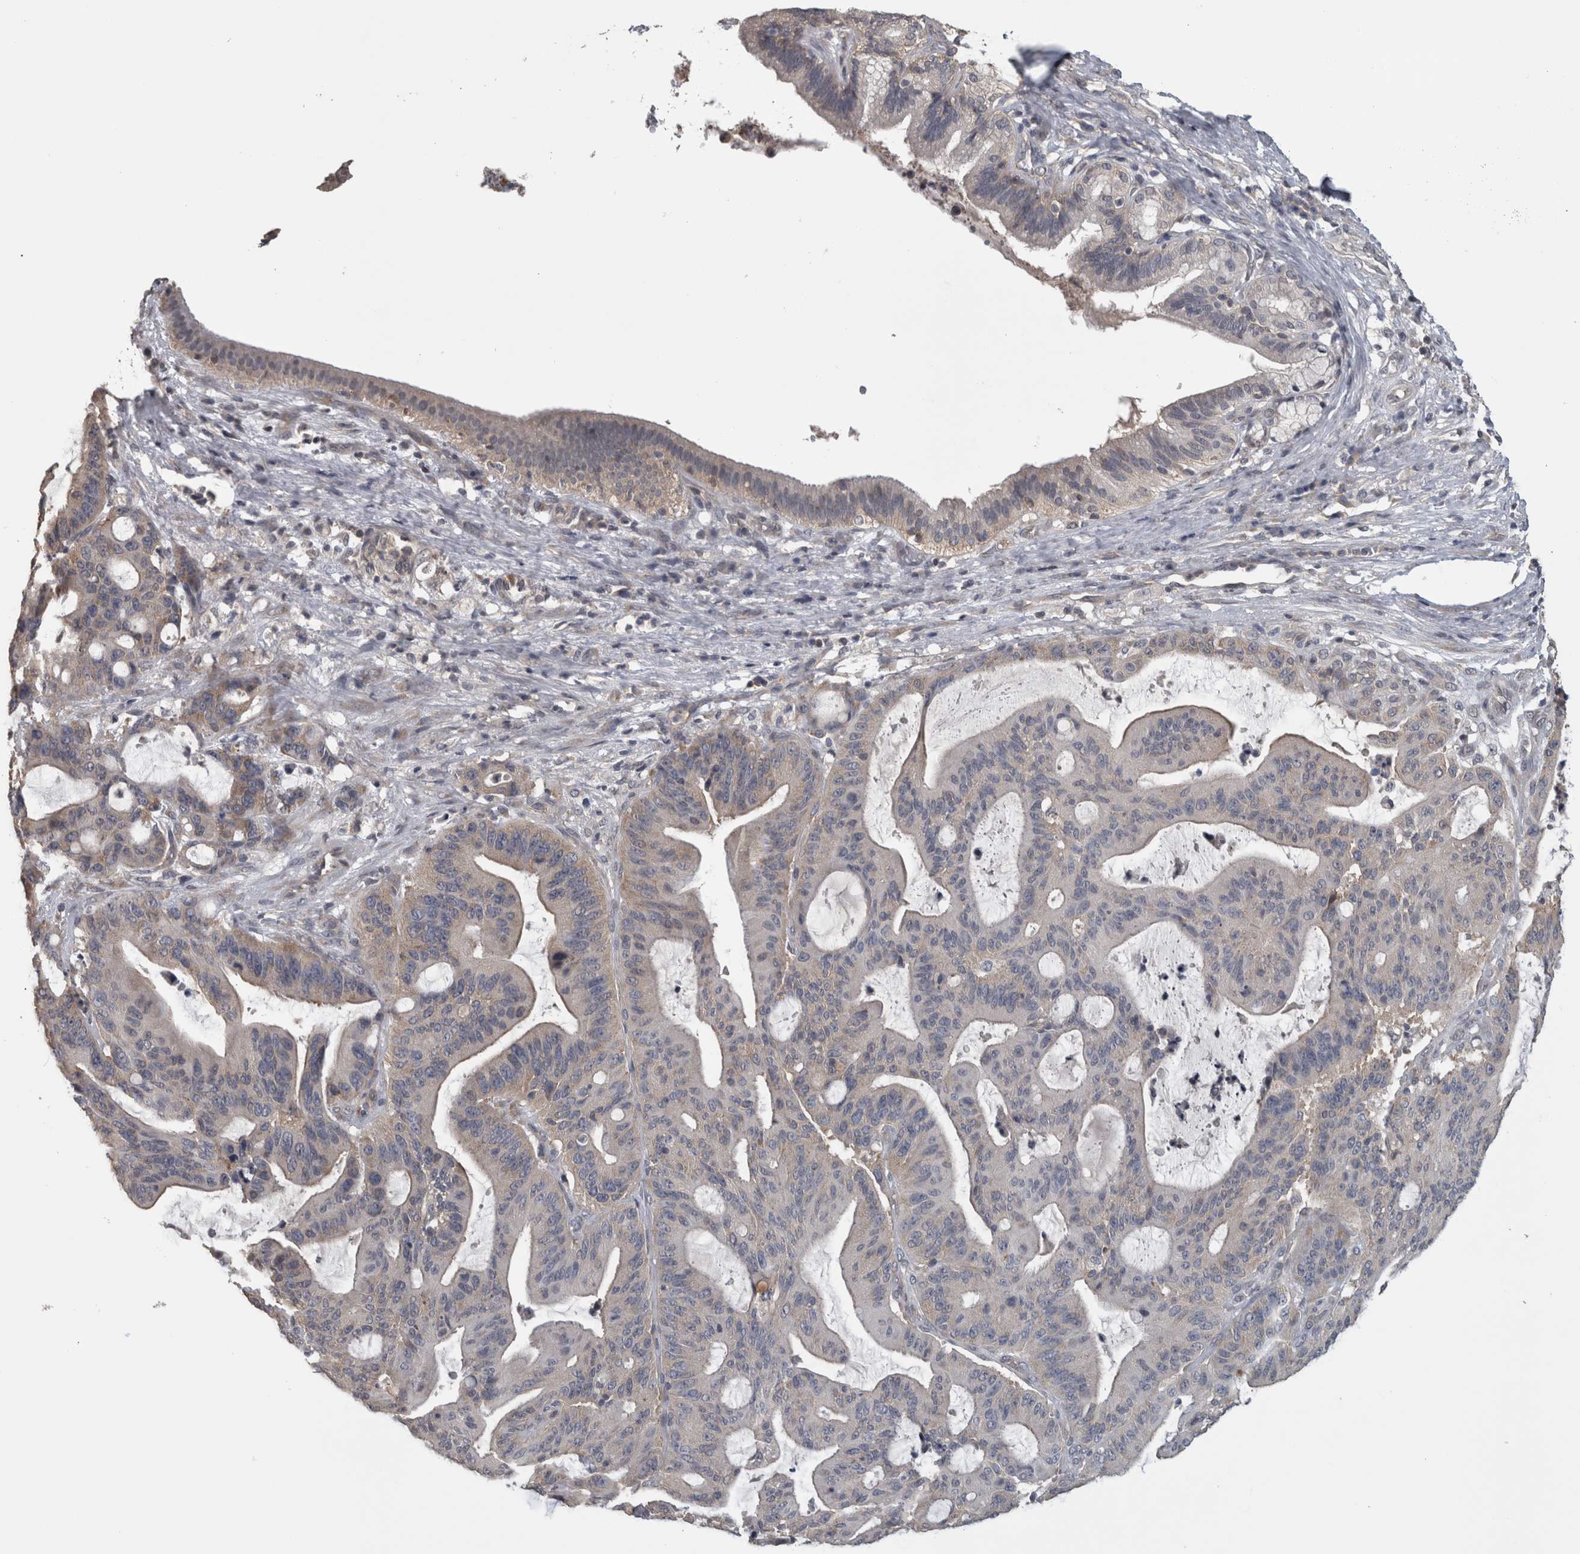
{"staining": {"intensity": "negative", "quantity": "none", "location": "none"}, "tissue": "liver cancer", "cell_type": "Tumor cells", "image_type": "cancer", "snomed": [{"axis": "morphology", "description": "Normal tissue, NOS"}, {"axis": "morphology", "description": "Cholangiocarcinoma"}, {"axis": "topography", "description": "Liver"}, {"axis": "topography", "description": "Peripheral nerve tissue"}], "caption": "This is an immunohistochemistry (IHC) image of cholangiocarcinoma (liver). There is no positivity in tumor cells.", "gene": "ATXN2", "patient": {"sex": "female", "age": 73}}